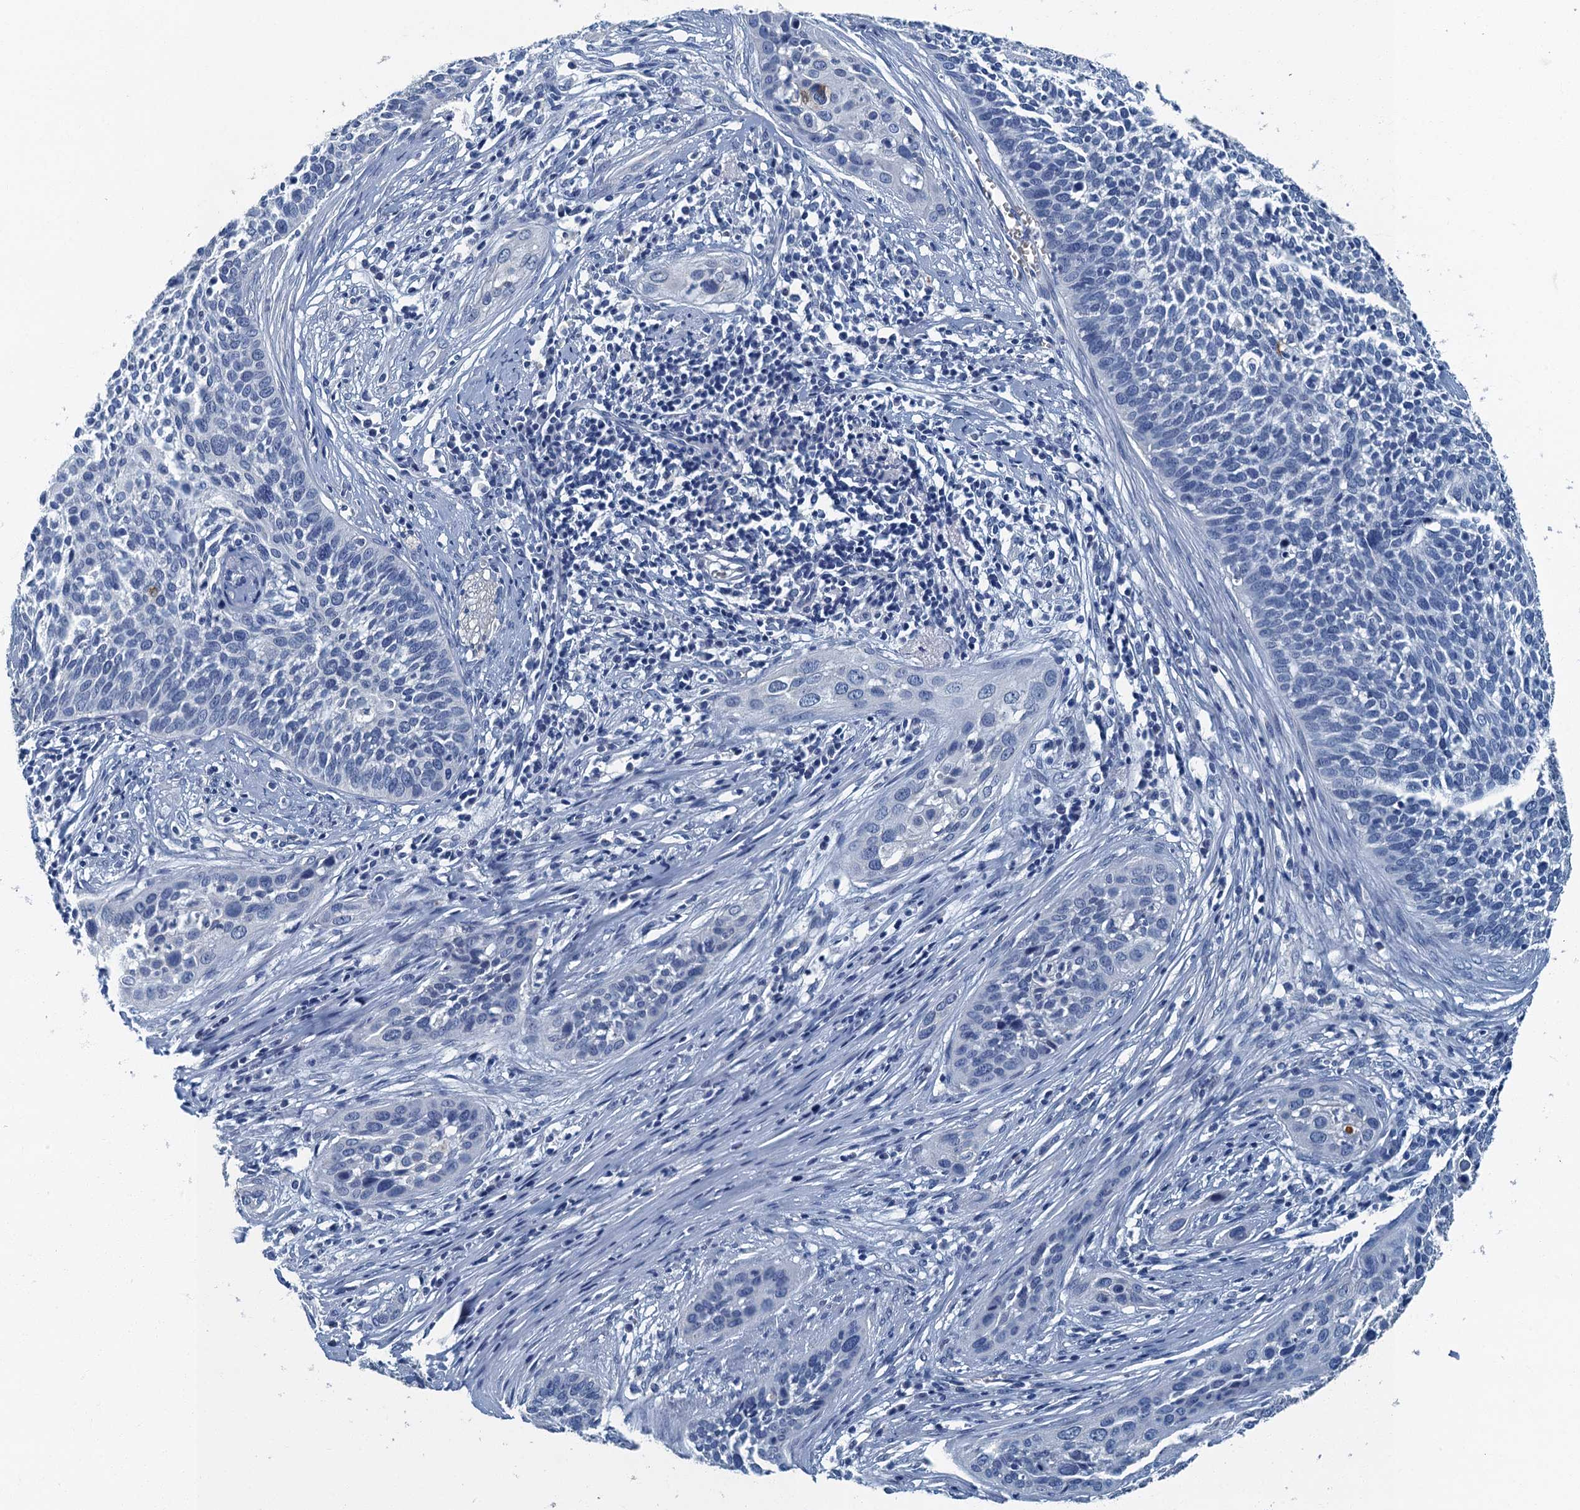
{"staining": {"intensity": "negative", "quantity": "none", "location": "none"}, "tissue": "cervical cancer", "cell_type": "Tumor cells", "image_type": "cancer", "snomed": [{"axis": "morphology", "description": "Squamous cell carcinoma, NOS"}, {"axis": "topography", "description": "Cervix"}], "caption": "The immunohistochemistry (IHC) photomicrograph has no significant expression in tumor cells of cervical cancer (squamous cell carcinoma) tissue.", "gene": "GADL1", "patient": {"sex": "female", "age": 34}}